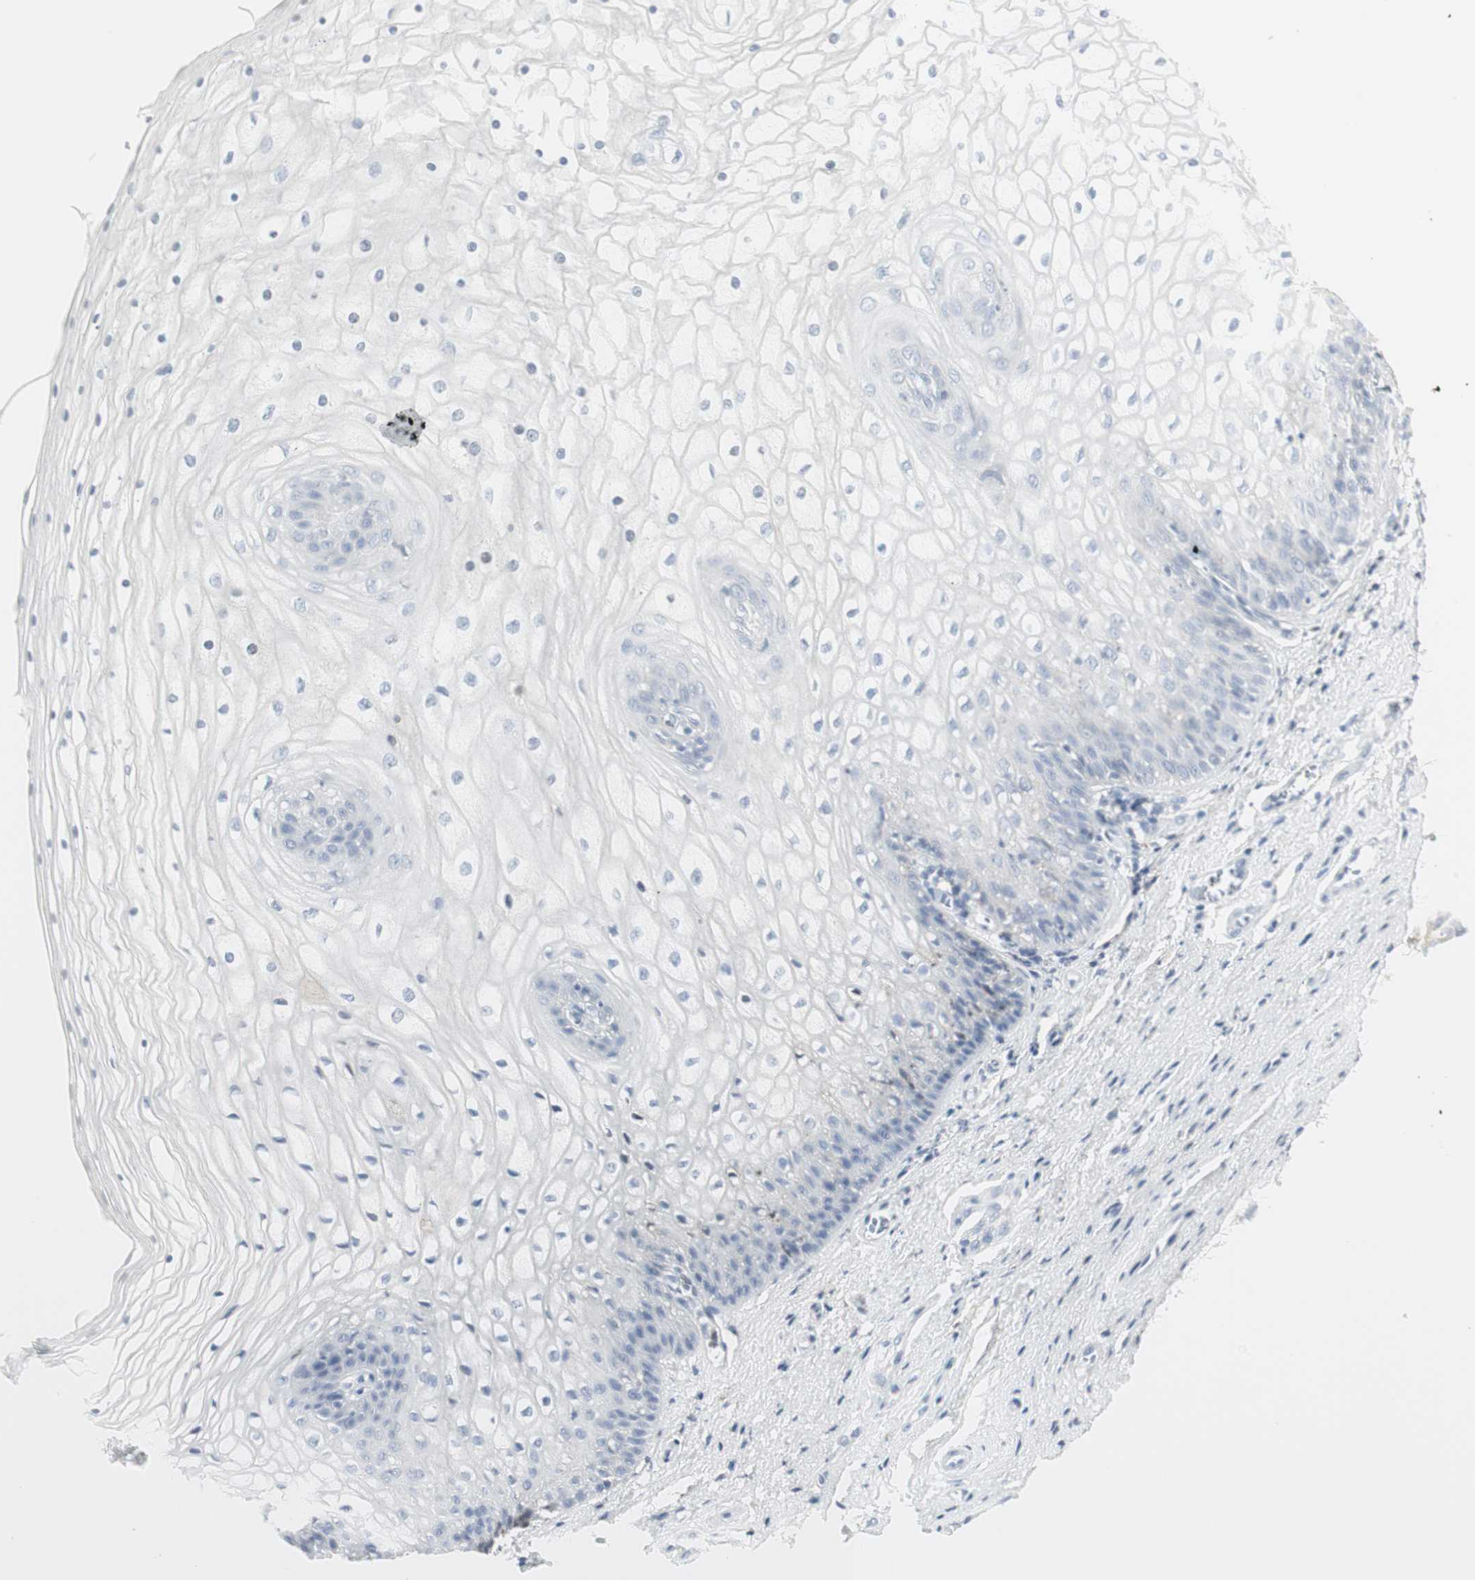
{"staining": {"intensity": "negative", "quantity": "none", "location": "none"}, "tissue": "vagina", "cell_type": "Squamous epithelial cells", "image_type": "normal", "snomed": [{"axis": "morphology", "description": "Normal tissue, NOS"}, {"axis": "topography", "description": "Vagina"}], "caption": "A high-resolution micrograph shows immunohistochemistry (IHC) staining of benign vagina, which reveals no significant expression in squamous epithelial cells.", "gene": "MDK", "patient": {"sex": "female", "age": 34}}